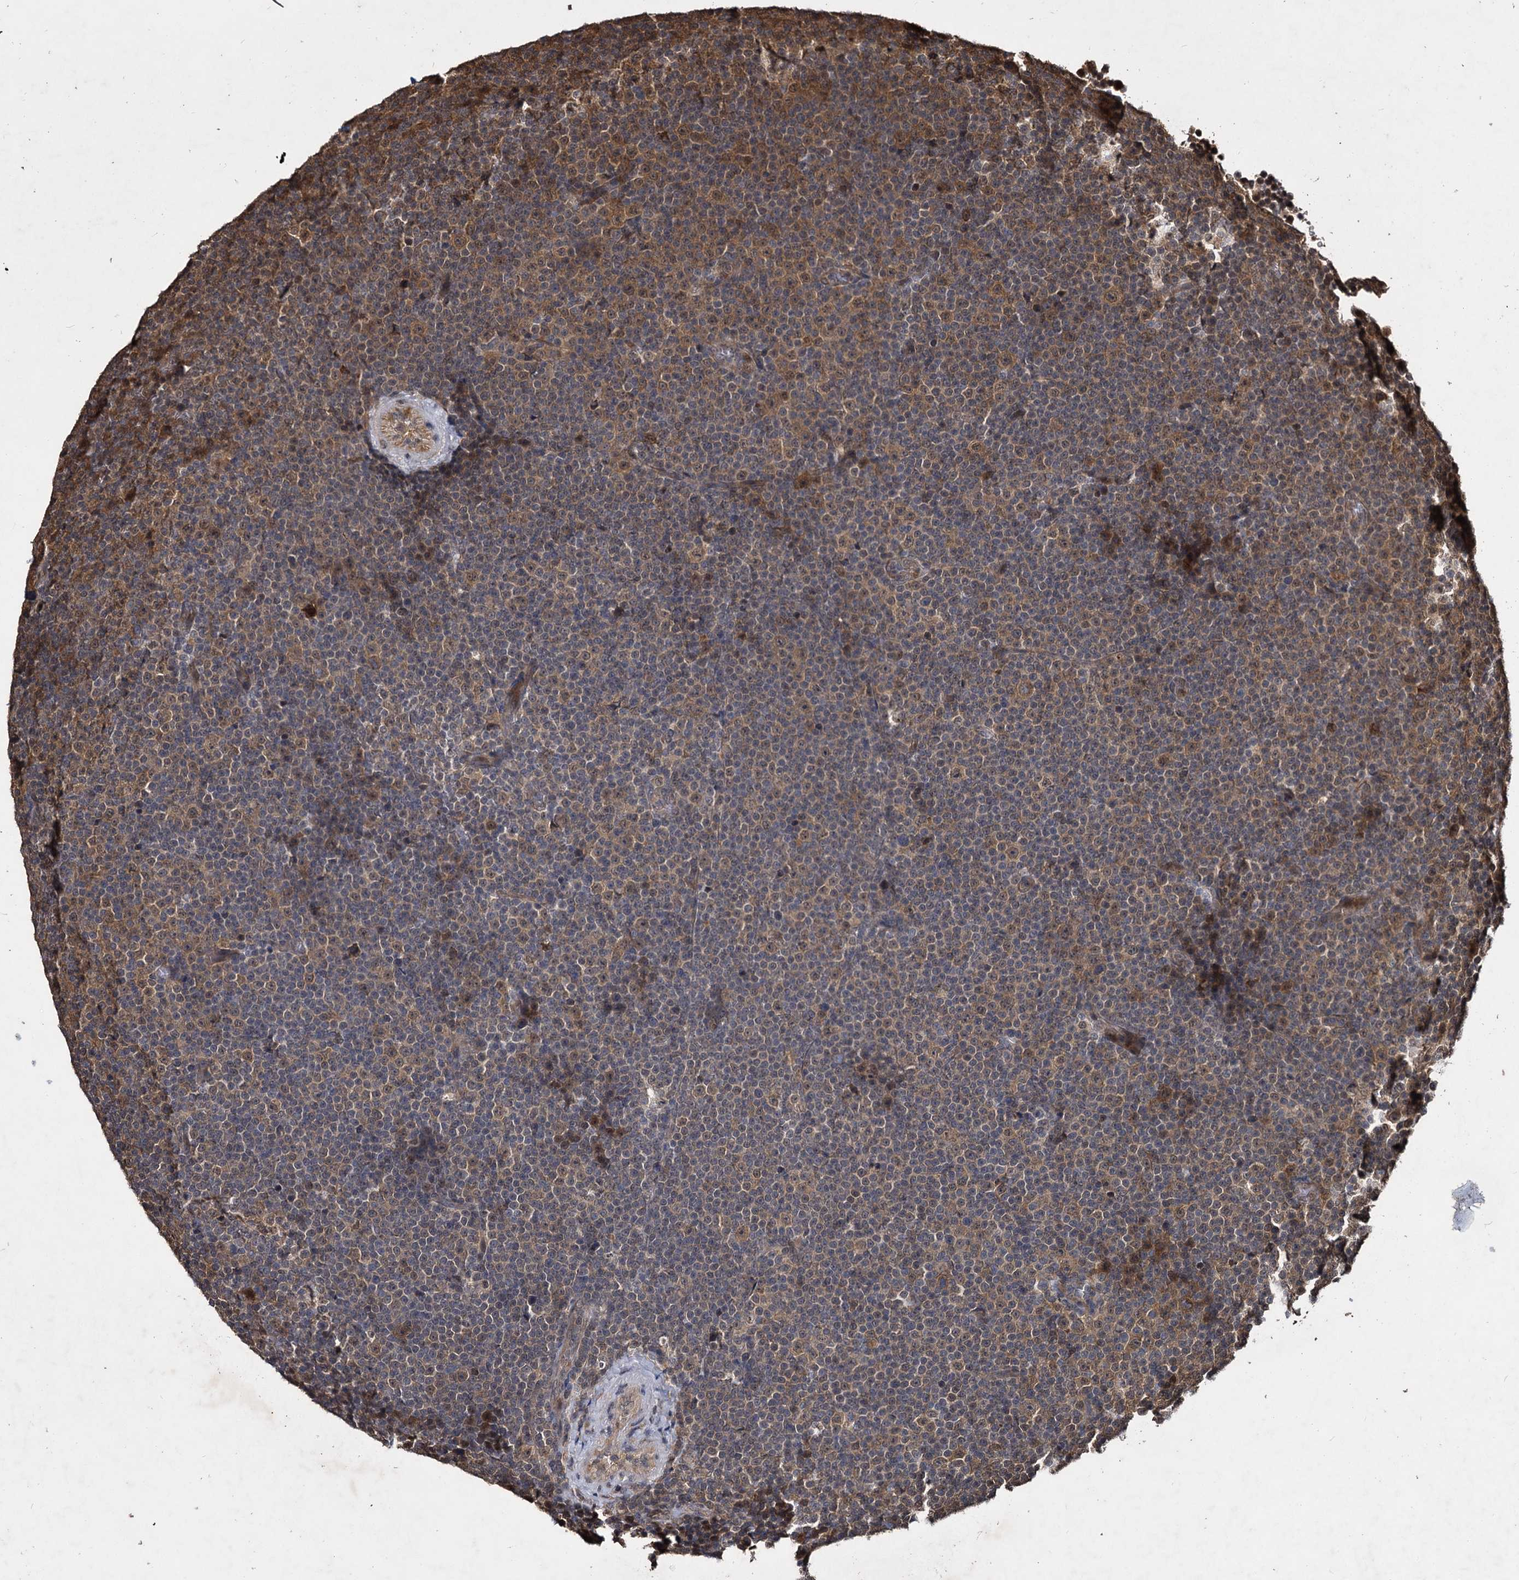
{"staining": {"intensity": "moderate", "quantity": "<25%", "location": "cytoplasmic/membranous"}, "tissue": "lymphoma", "cell_type": "Tumor cells", "image_type": "cancer", "snomed": [{"axis": "morphology", "description": "Malignant lymphoma, non-Hodgkin's type, Low grade"}, {"axis": "topography", "description": "Lymph node"}], "caption": "This is a histology image of IHC staining of malignant lymphoma, non-Hodgkin's type (low-grade), which shows moderate expression in the cytoplasmic/membranous of tumor cells.", "gene": "SLC46A3", "patient": {"sex": "female", "age": 67}}